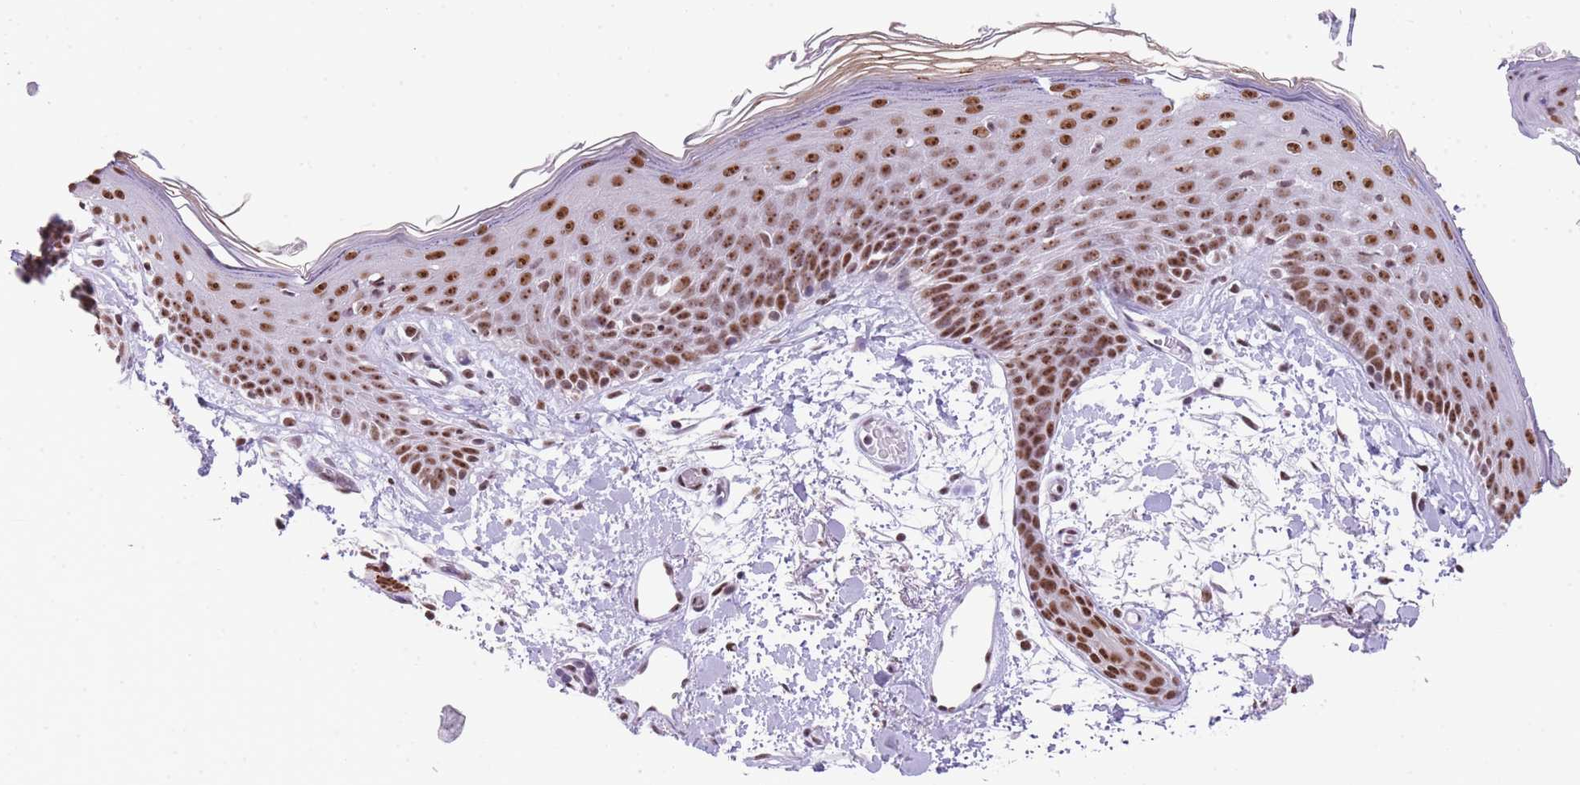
{"staining": {"intensity": "moderate", "quantity": ">75%", "location": "nuclear"}, "tissue": "skin", "cell_type": "Fibroblasts", "image_type": "normal", "snomed": [{"axis": "morphology", "description": "Normal tissue, NOS"}, {"axis": "topography", "description": "Skin"}], "caption": "Brown immunohistochemical staining in normal skin shows moderate nuclear expression in approximately >75% of fibroblasts. (DAB = brown stain, brightfield microscopy at high magnification).", "gene": "EVC2", "patient": {"sex": "male", "age": 79}}